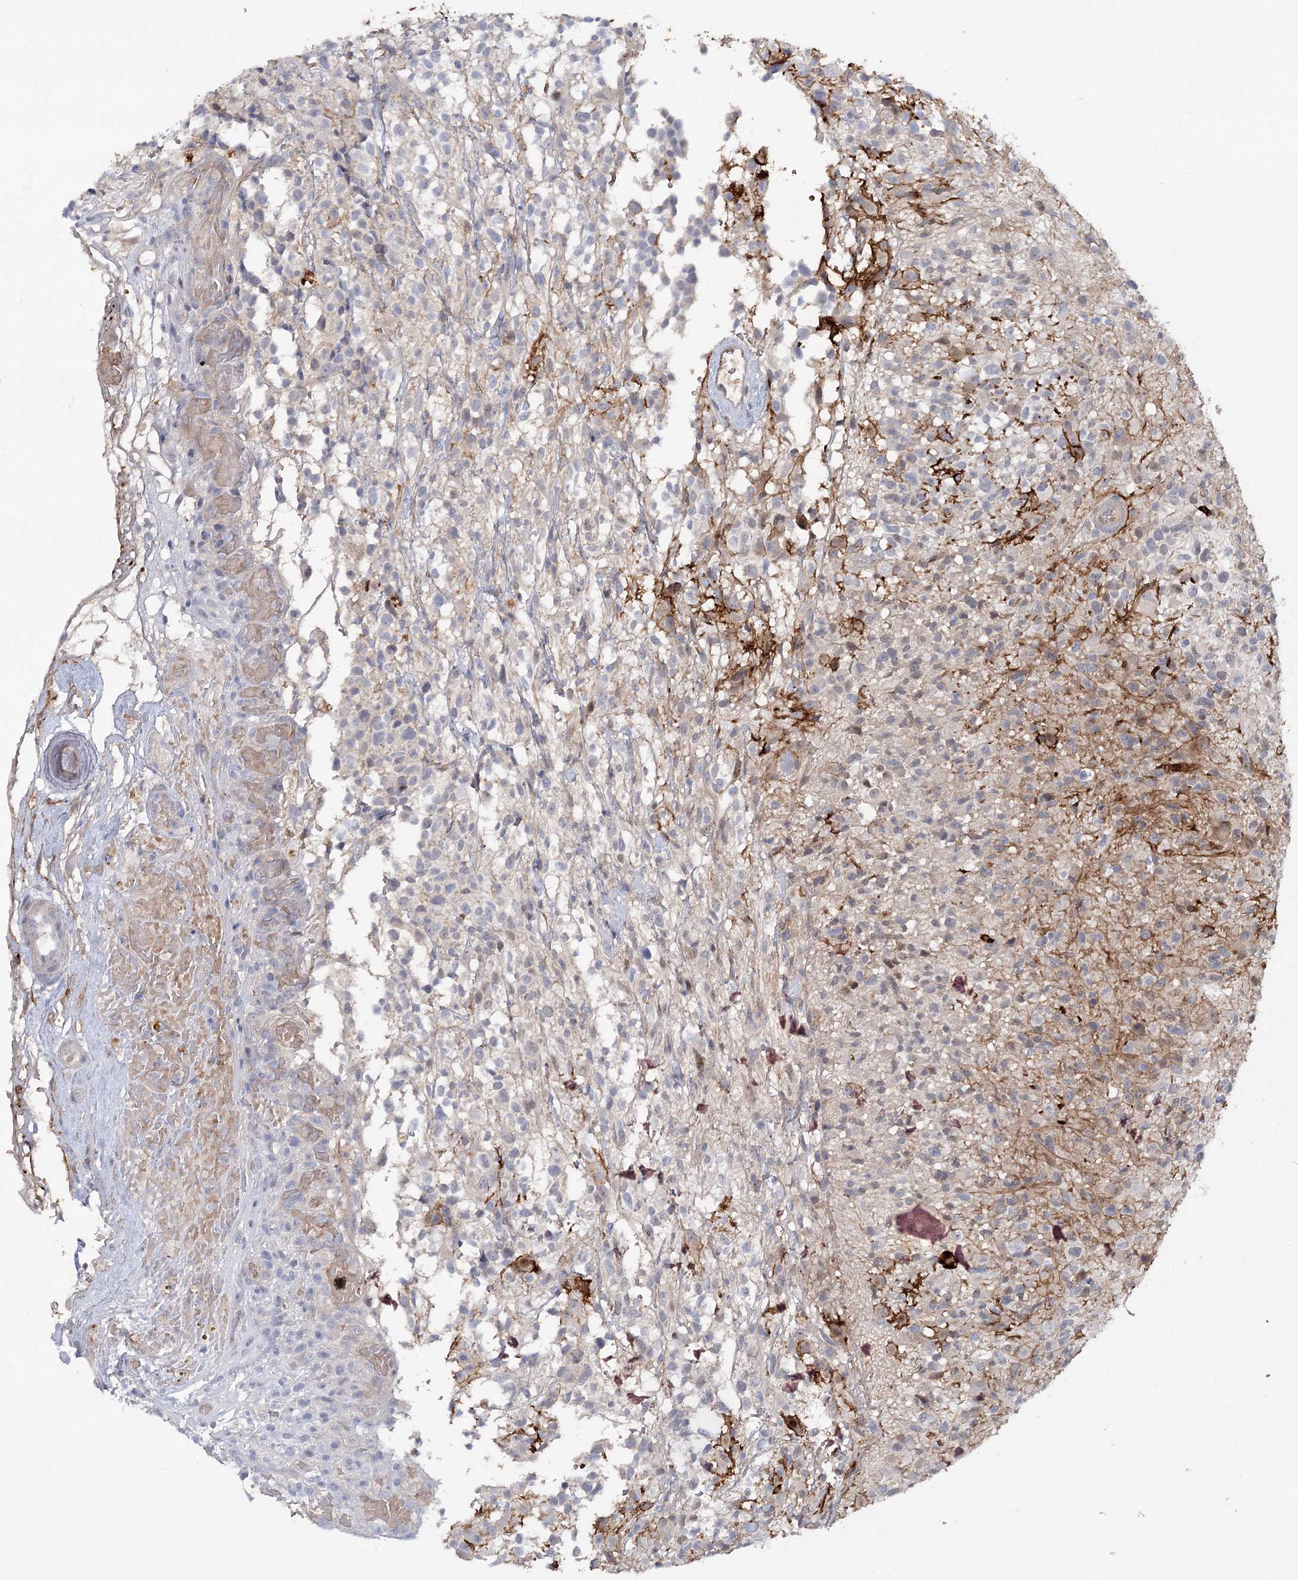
{"staining": {"intensity": "weak", "quantity": "<25%", "location": "nuclear"}, "tissue": "glioma", "cell_type": "Tumor cells", "image_type": "cancer", "snomed": [{"axis": "morphology", "description": "Glioma, malignant, High grade"}, {"axis": "morphology", "description": "Glioblastoma, NOS"}, {"axis": "topography", "description": "Brain"}], "caption": "Human glioma stained for a protein using immunohistochemistry reveals no staining in tumor cells.", "gene": "MAP3K13", "patient": {"sex": "male", "age": 60}}